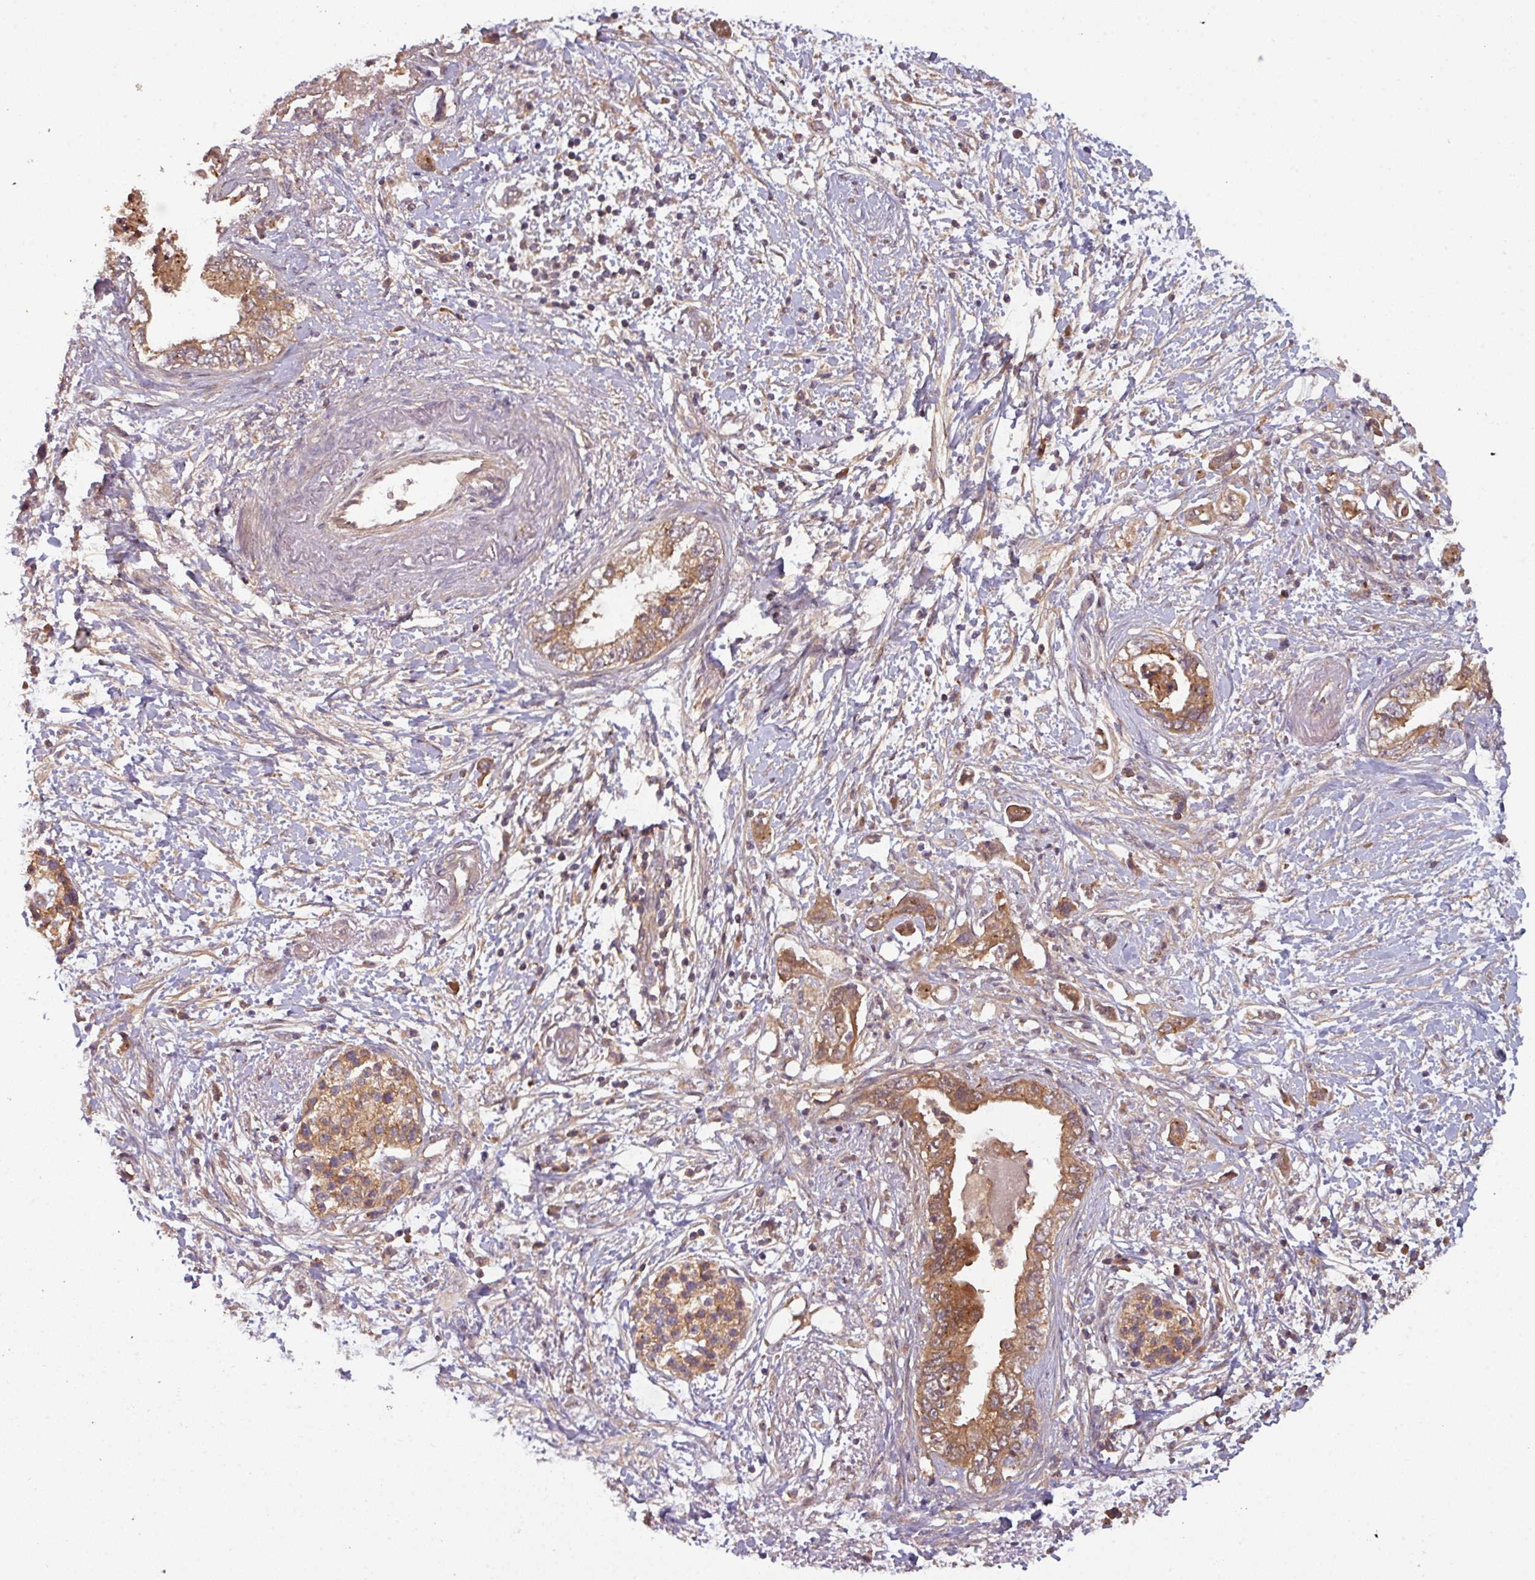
{"staining": {"intensity": "moderate", "quantity": ">75%", "location": "cytoplasmic/membranous"}, "tissue": "pancreatic cancer", "cell_type": "Tumor cells", "image_type": "cancer", "snomed": [{"axis": "morphology", "description": "Adenocarcinoma, NOS"}, {"axis": "topography", "description": "Pancreas"}], "caption": "Moderate cytoplasmic/membranous positivity for a protein is appreciated in approximately >75% of tumor cells of adenocarcinoma (pancreatic) using immunohistochemistry (IHC).", "gene": "GSKIP", "patient": {"sex": "female", "age": 73}}